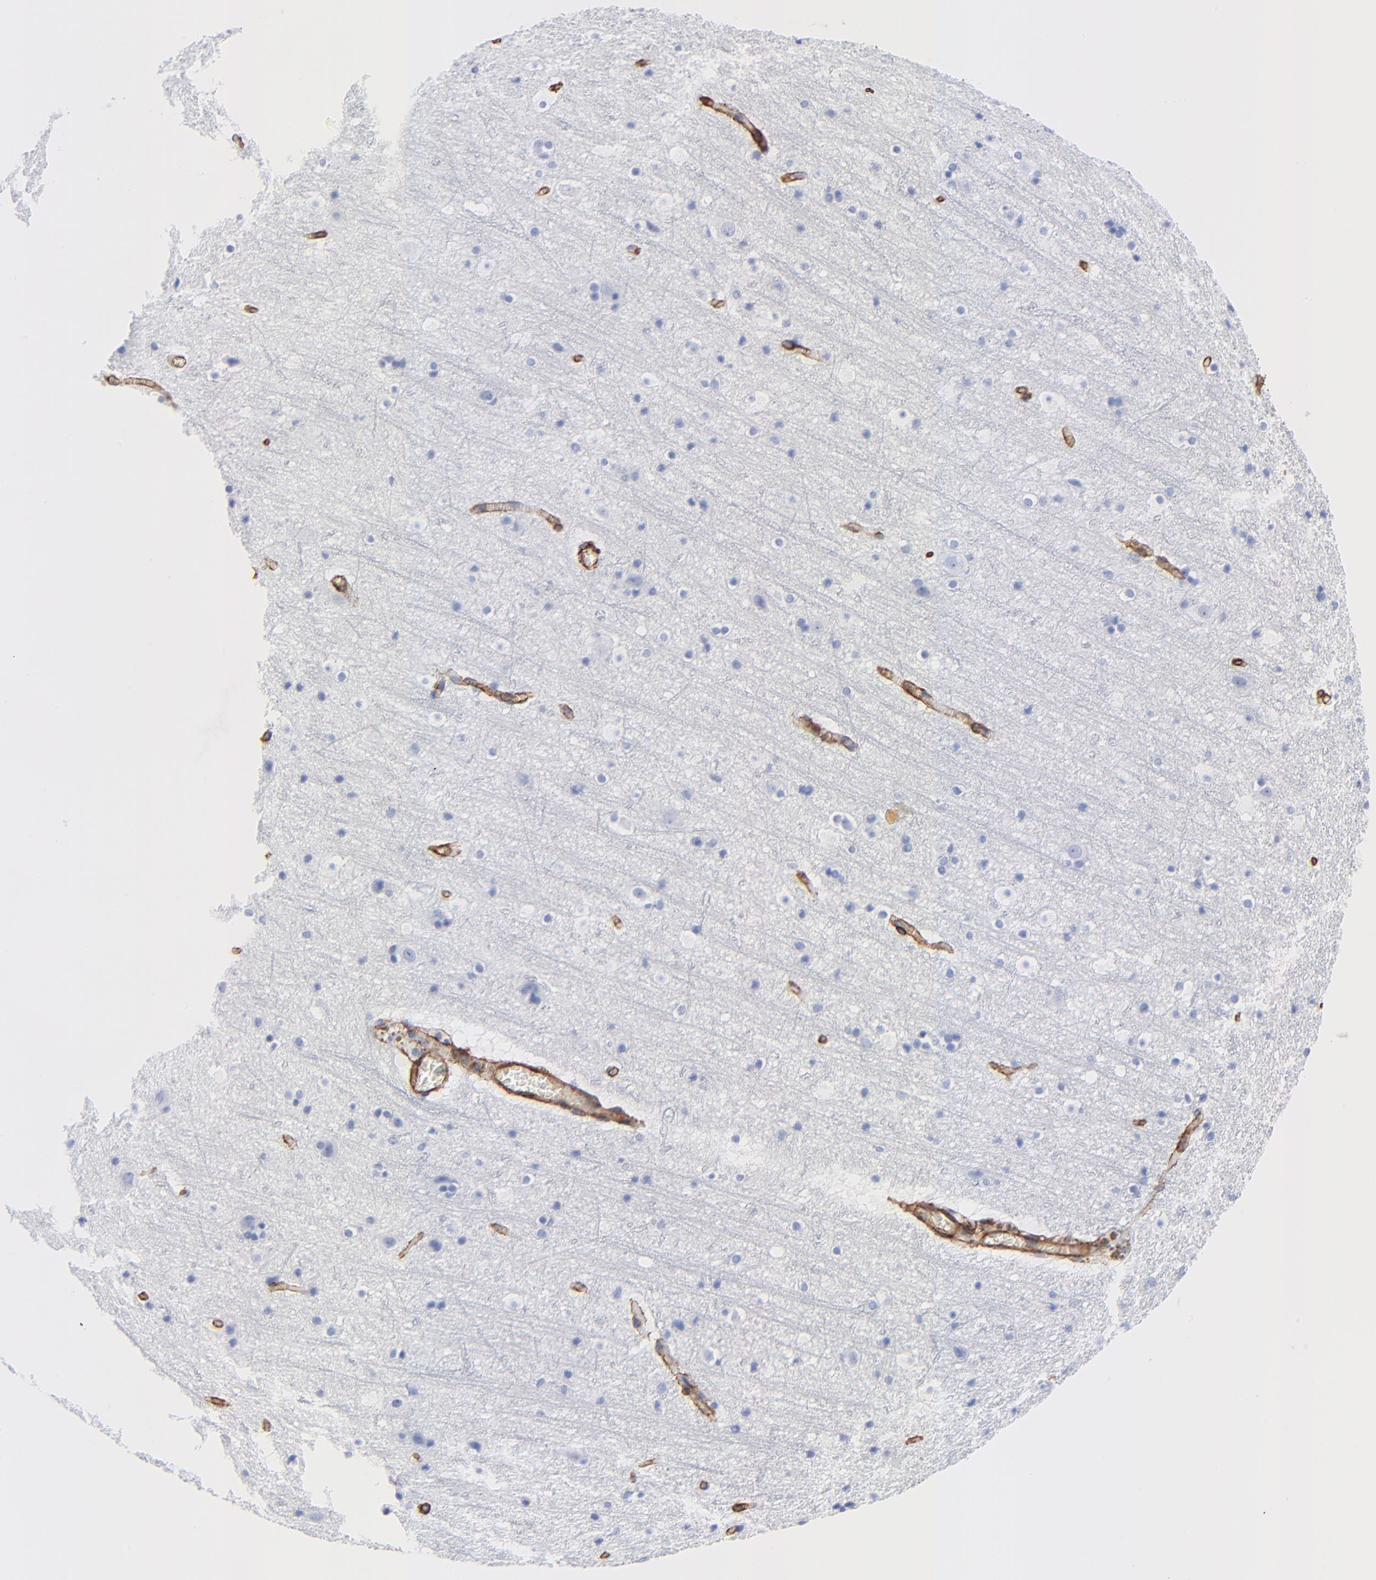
{"staining": {"intensity": "moderate", "quantity": ">75%", "location": "cytoplasmic/membranous"}, "tissue": "cerebral cortex", "cell_type": "Endothelial cells", "image_type": "normal", "snomed": [{"axis": "morphology", "description": "Normal tissue, NOS"}, {"axis": "topography", "description": "Cerebral cortex"}], "caption": "Immunohistochemical staining of unremarkable human cerebral cortex displays moderate cytoplasmic/membranous protein expression in approximately >75% of endothelial cells.", "gene": "CAV1", "patient": {"sex": "male", "age": 45}}